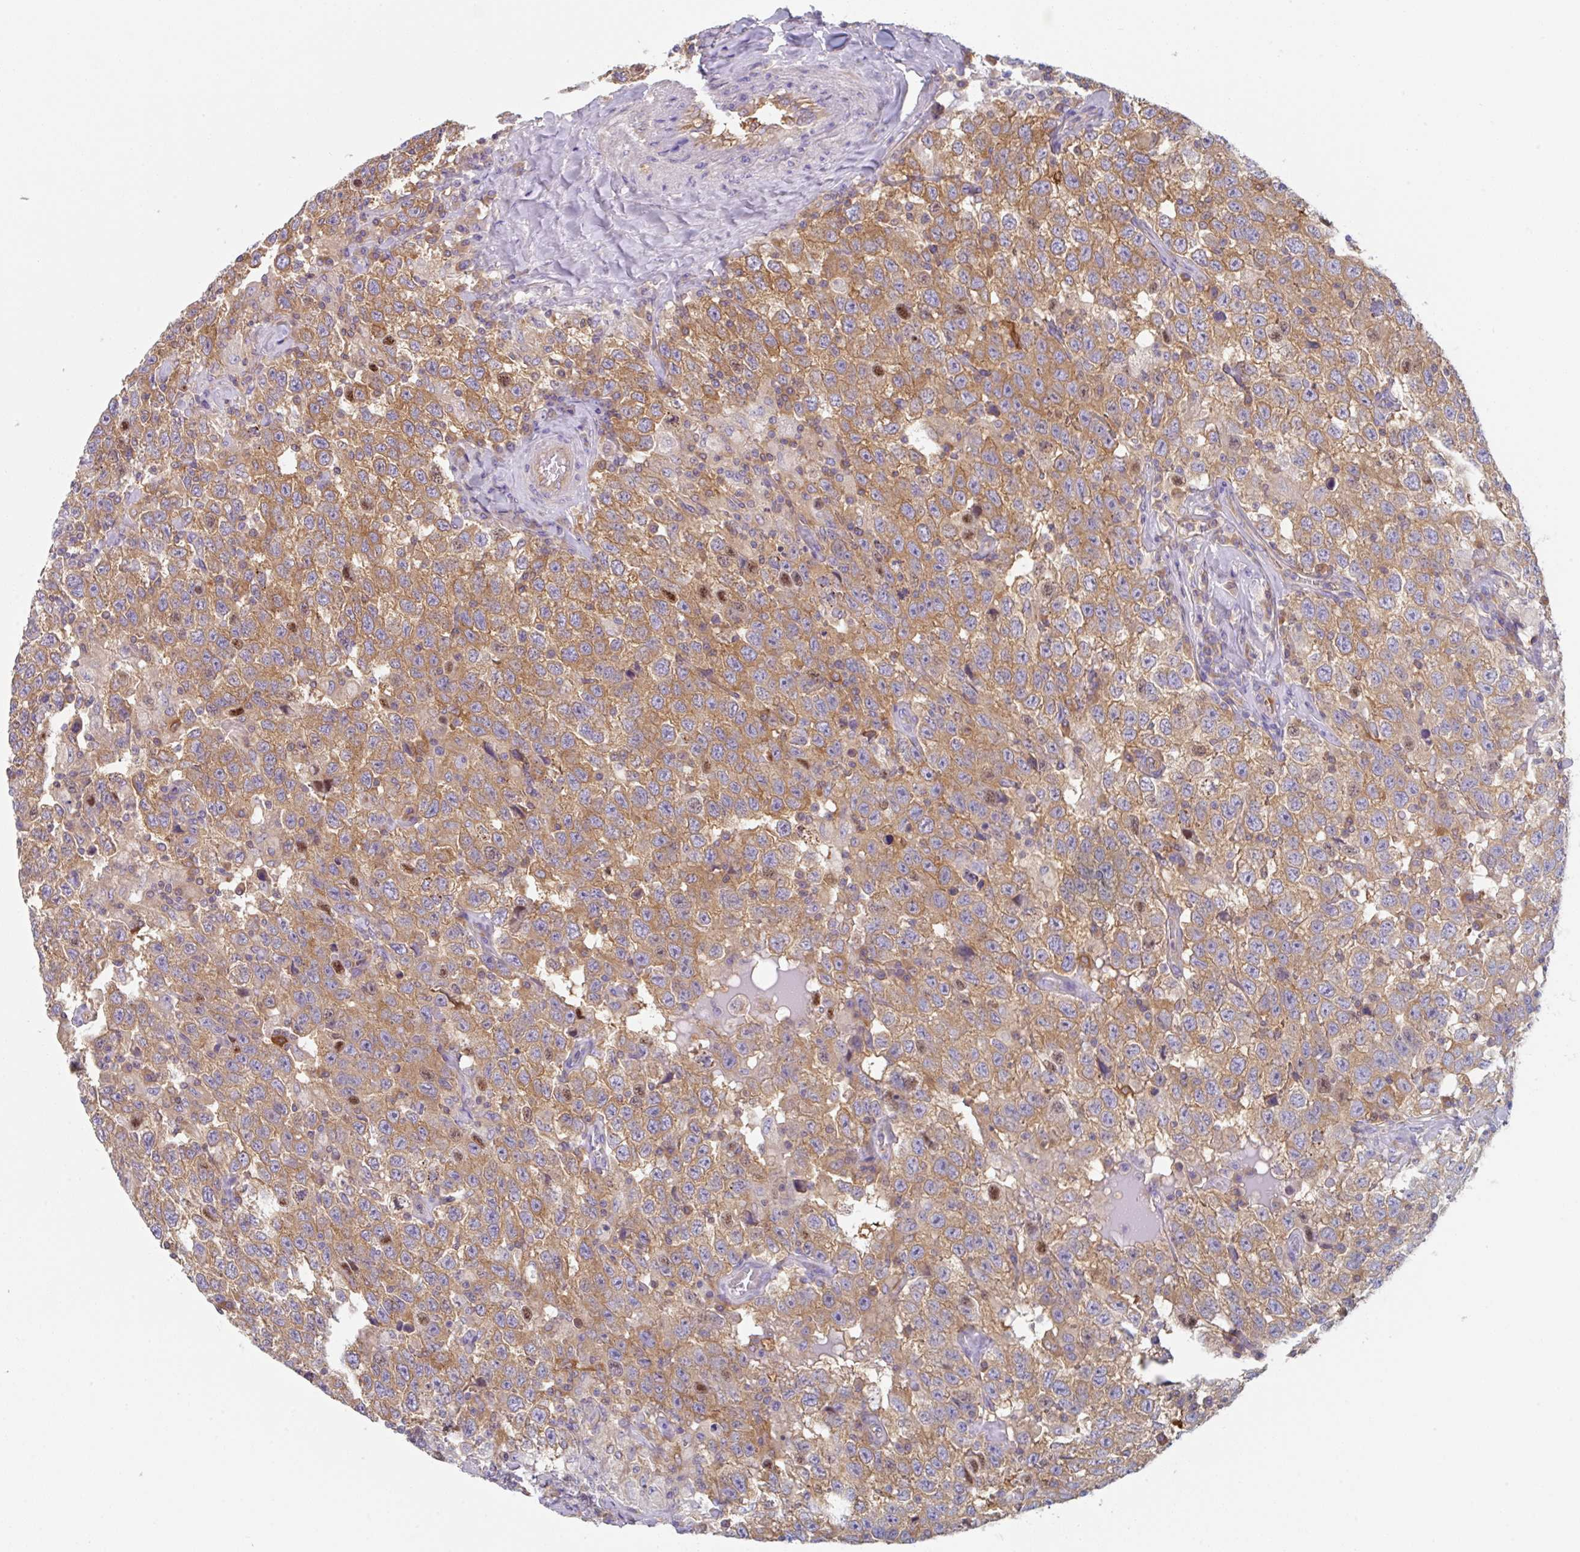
{"staining": {"intensity": "moderate", "quantity": ">75%", "location": "cytoplasmic/membranous,nuclear"}, "tissue": "testis cancer", "cell_type": "Tumor cells", "image_type": "cancer", "snomed": [{"axis": "morphology", "description": "Seminoma, NOS"}, {"axis": "topography", "description": "Testis"}], "caption": "Protein staining of testis seminoma tissue exhibits moderate cytoplasmic/membranous and nuclear positivity in approximately >75% of tumor cells.", "gene": "AMPD2", "patient": {"sex": "male", "age": 41}}